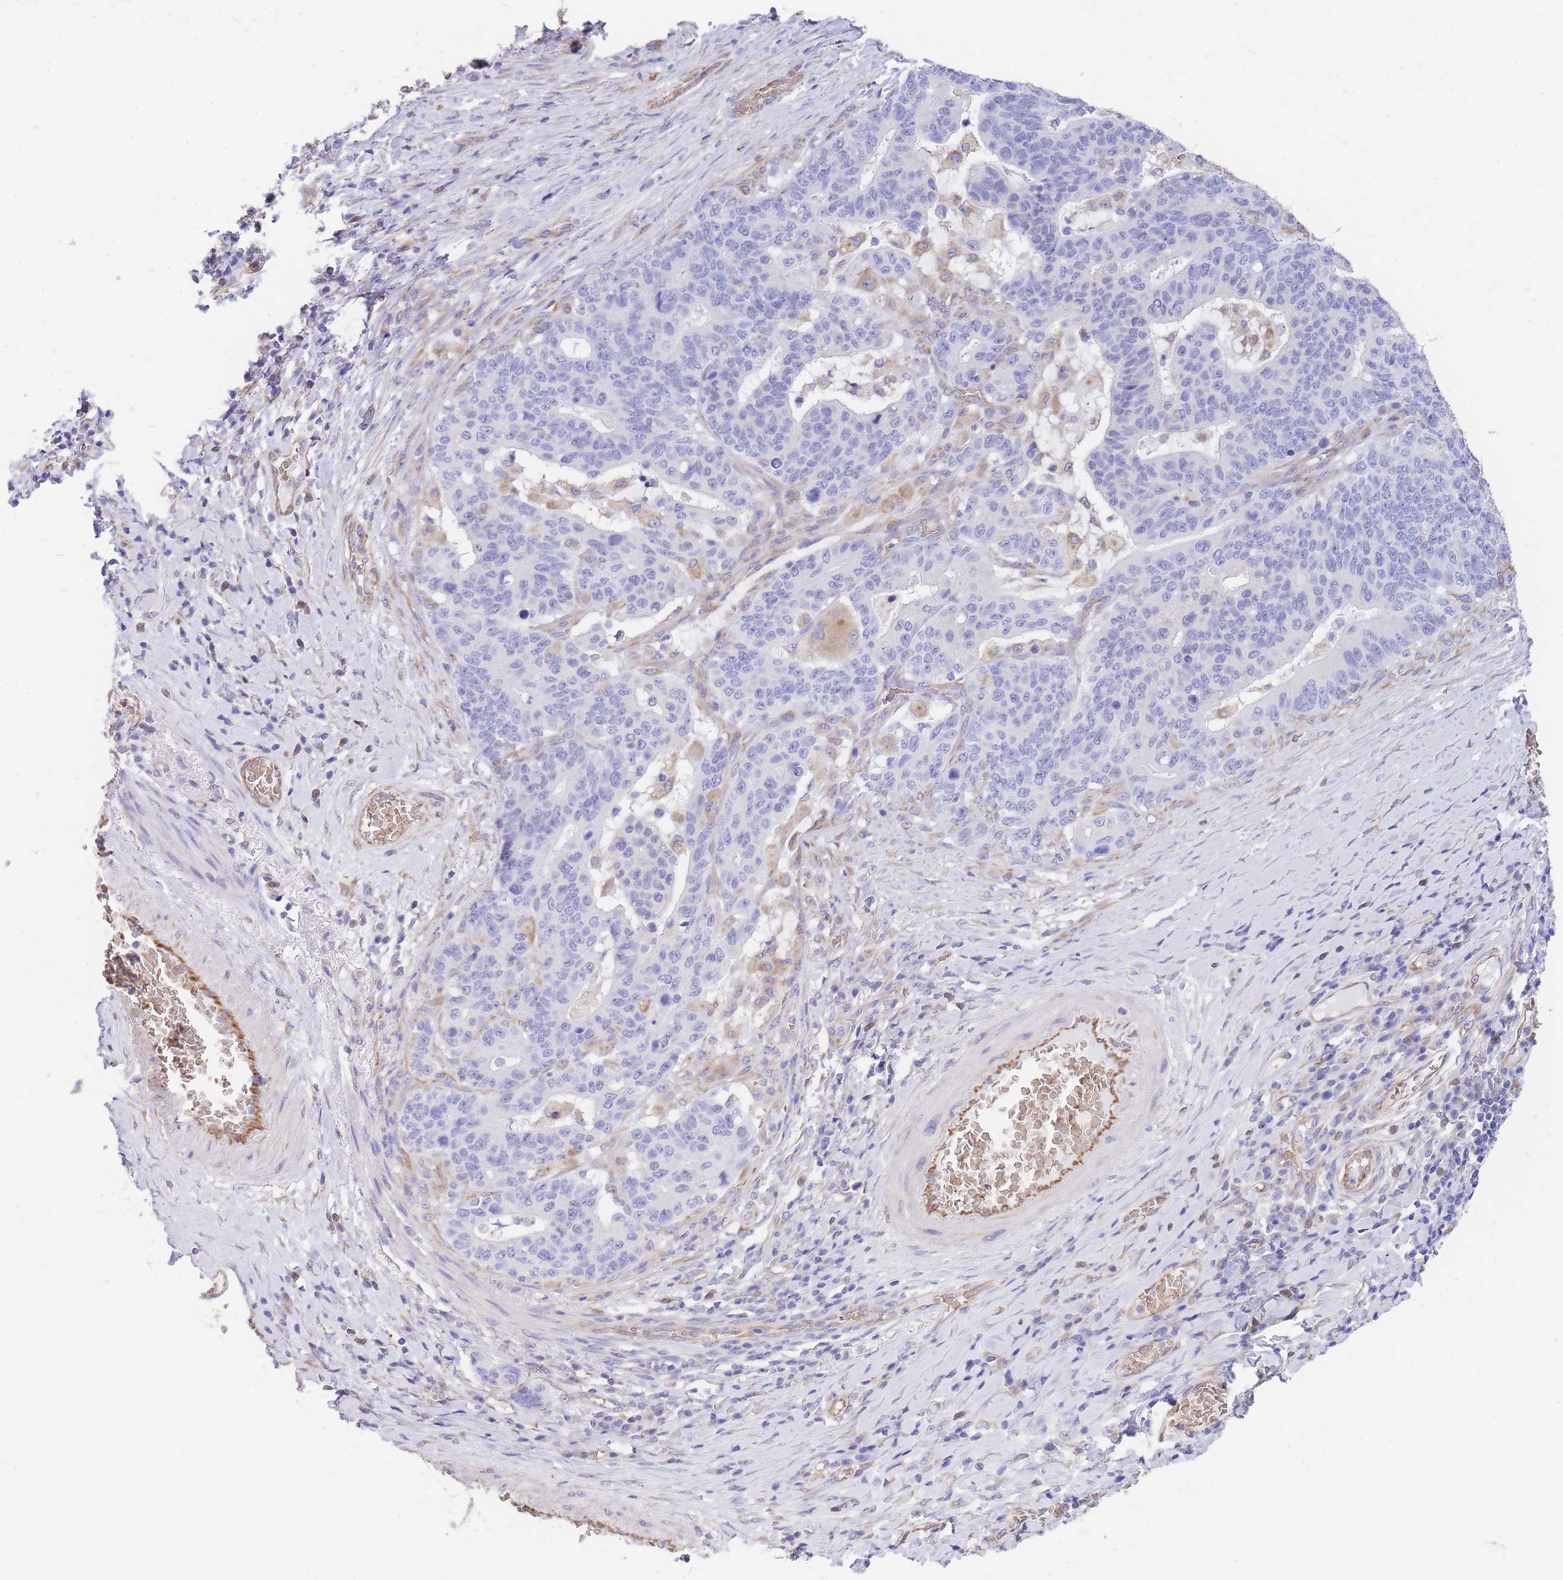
{"staining": {"intensity": "negative", "quantity": "none", "location": "none"}, "tissue": "stomach cancer", "cell_type": "Tumor cells", "image_type": "cancer", "snomed": [{"axis": "morphology", "description": "Normal tissue, NOS"}, {"axis": "morphology", "description": "Adenocarcinoma, NOS"}, {"axis": "topography", "description": "Stomach"}], "caption": "Protein analysis of stomach cancer (adenocarcinoma) displays no significant staining in tumor cells.", "gene": "ANKRD53", "patient": {"sex": "female", "age": 64}}